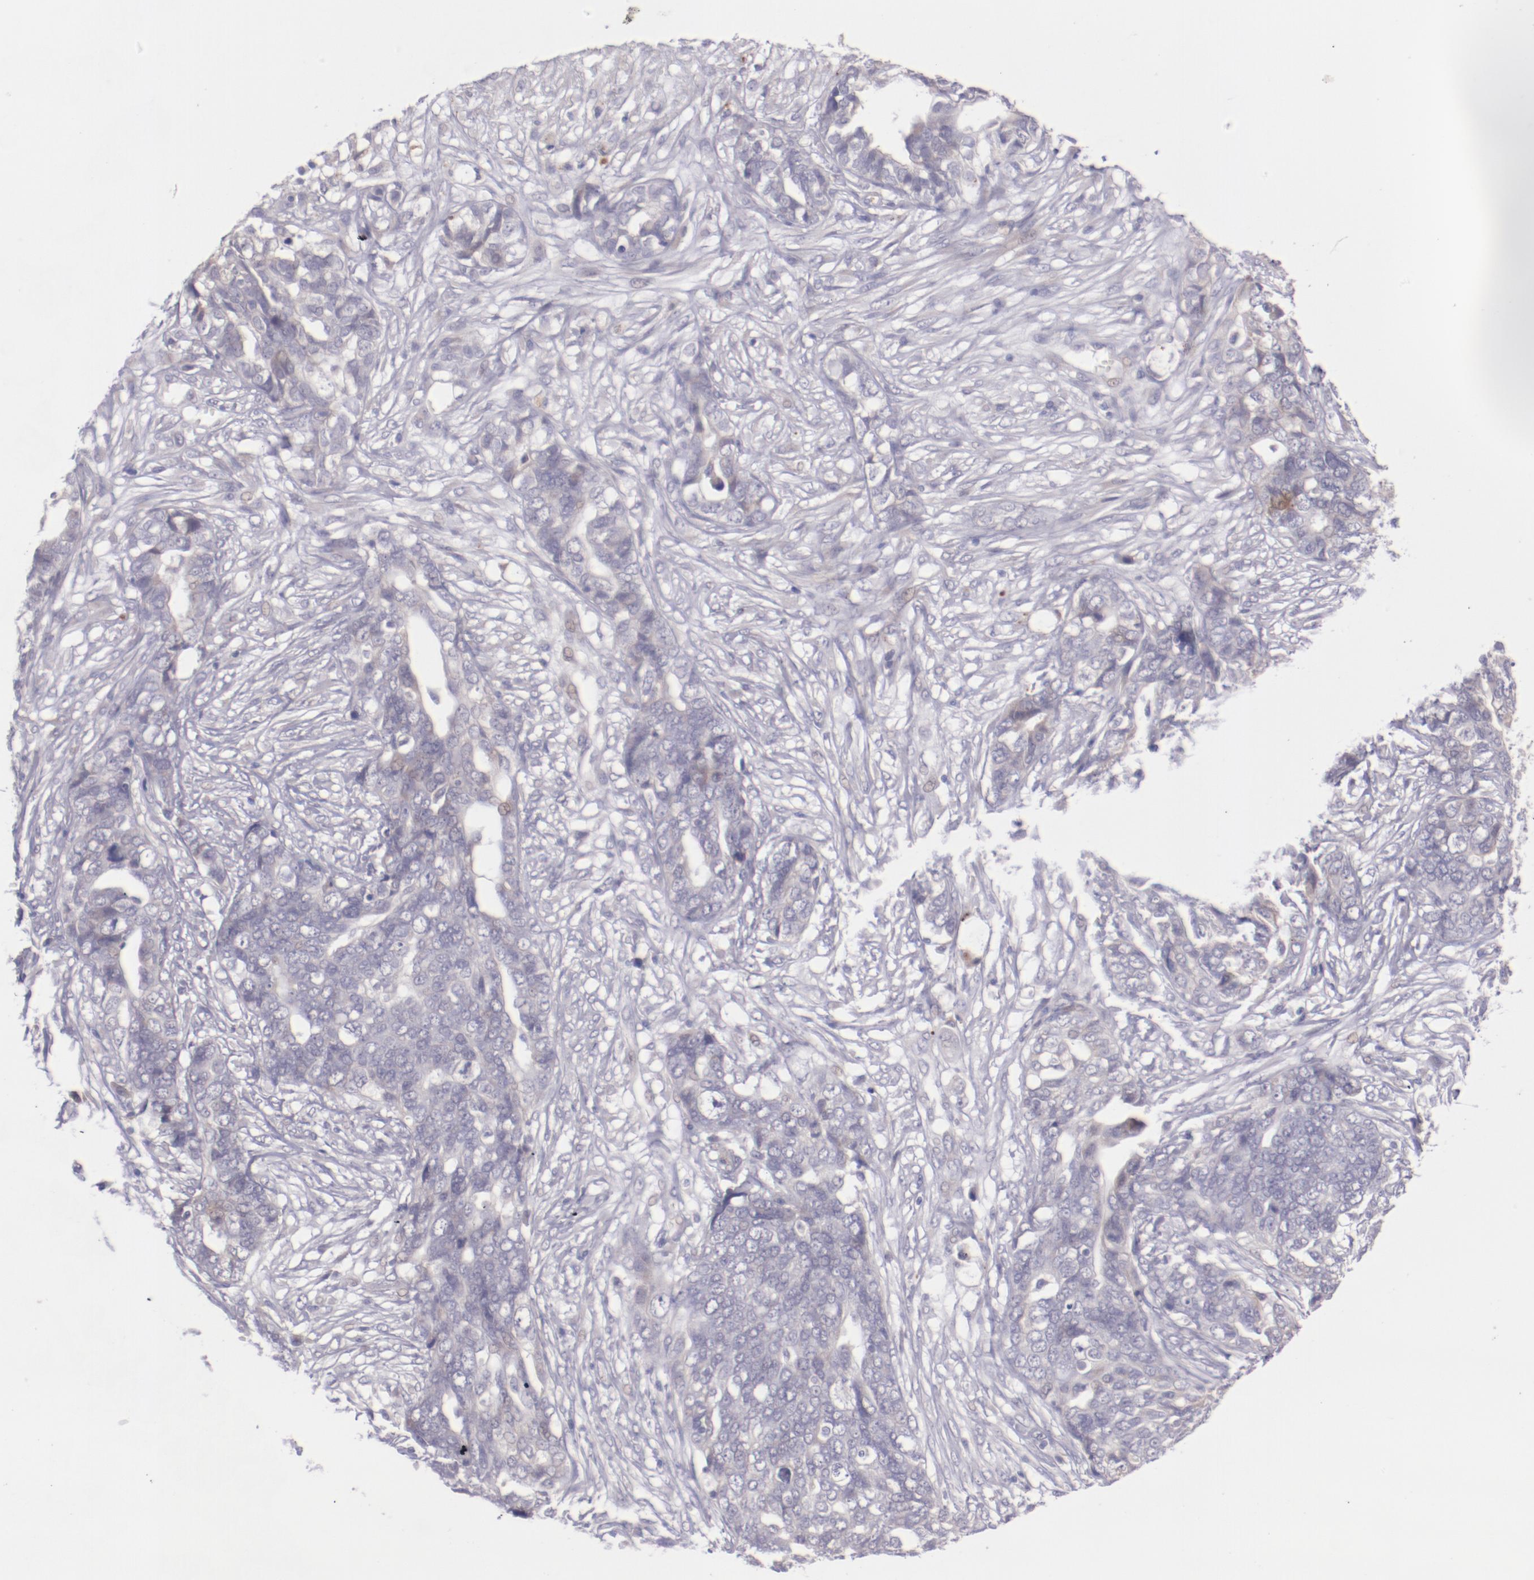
{"staining": {"intensity": "negative", "quantity": "none", "location": "none"}, "tissue": "ovarian cancer", "cell_type": "Tumor cells", "image_type": "cancer", "snomed": [{"axis": "morphology", "description": "Normal tissue, NOS"}, {"axis": "morphology", "description": "Cystadenocarcinoma, serous, NOS"}, {"axis": "topography", "description": "Fallopian tube"}, {"axis": "topography", "description": "Ovary"}], "caption": "Immunohistochemistry image of neoplastic tissue: serous cystadenocarcinoma (ovarian) stained with DAB (3,3'-diaminobenzidine) shows no significant protein staining in tumor cells.", "gene": "TRAF3", "patient": {"sex": "female", "age": 56}}